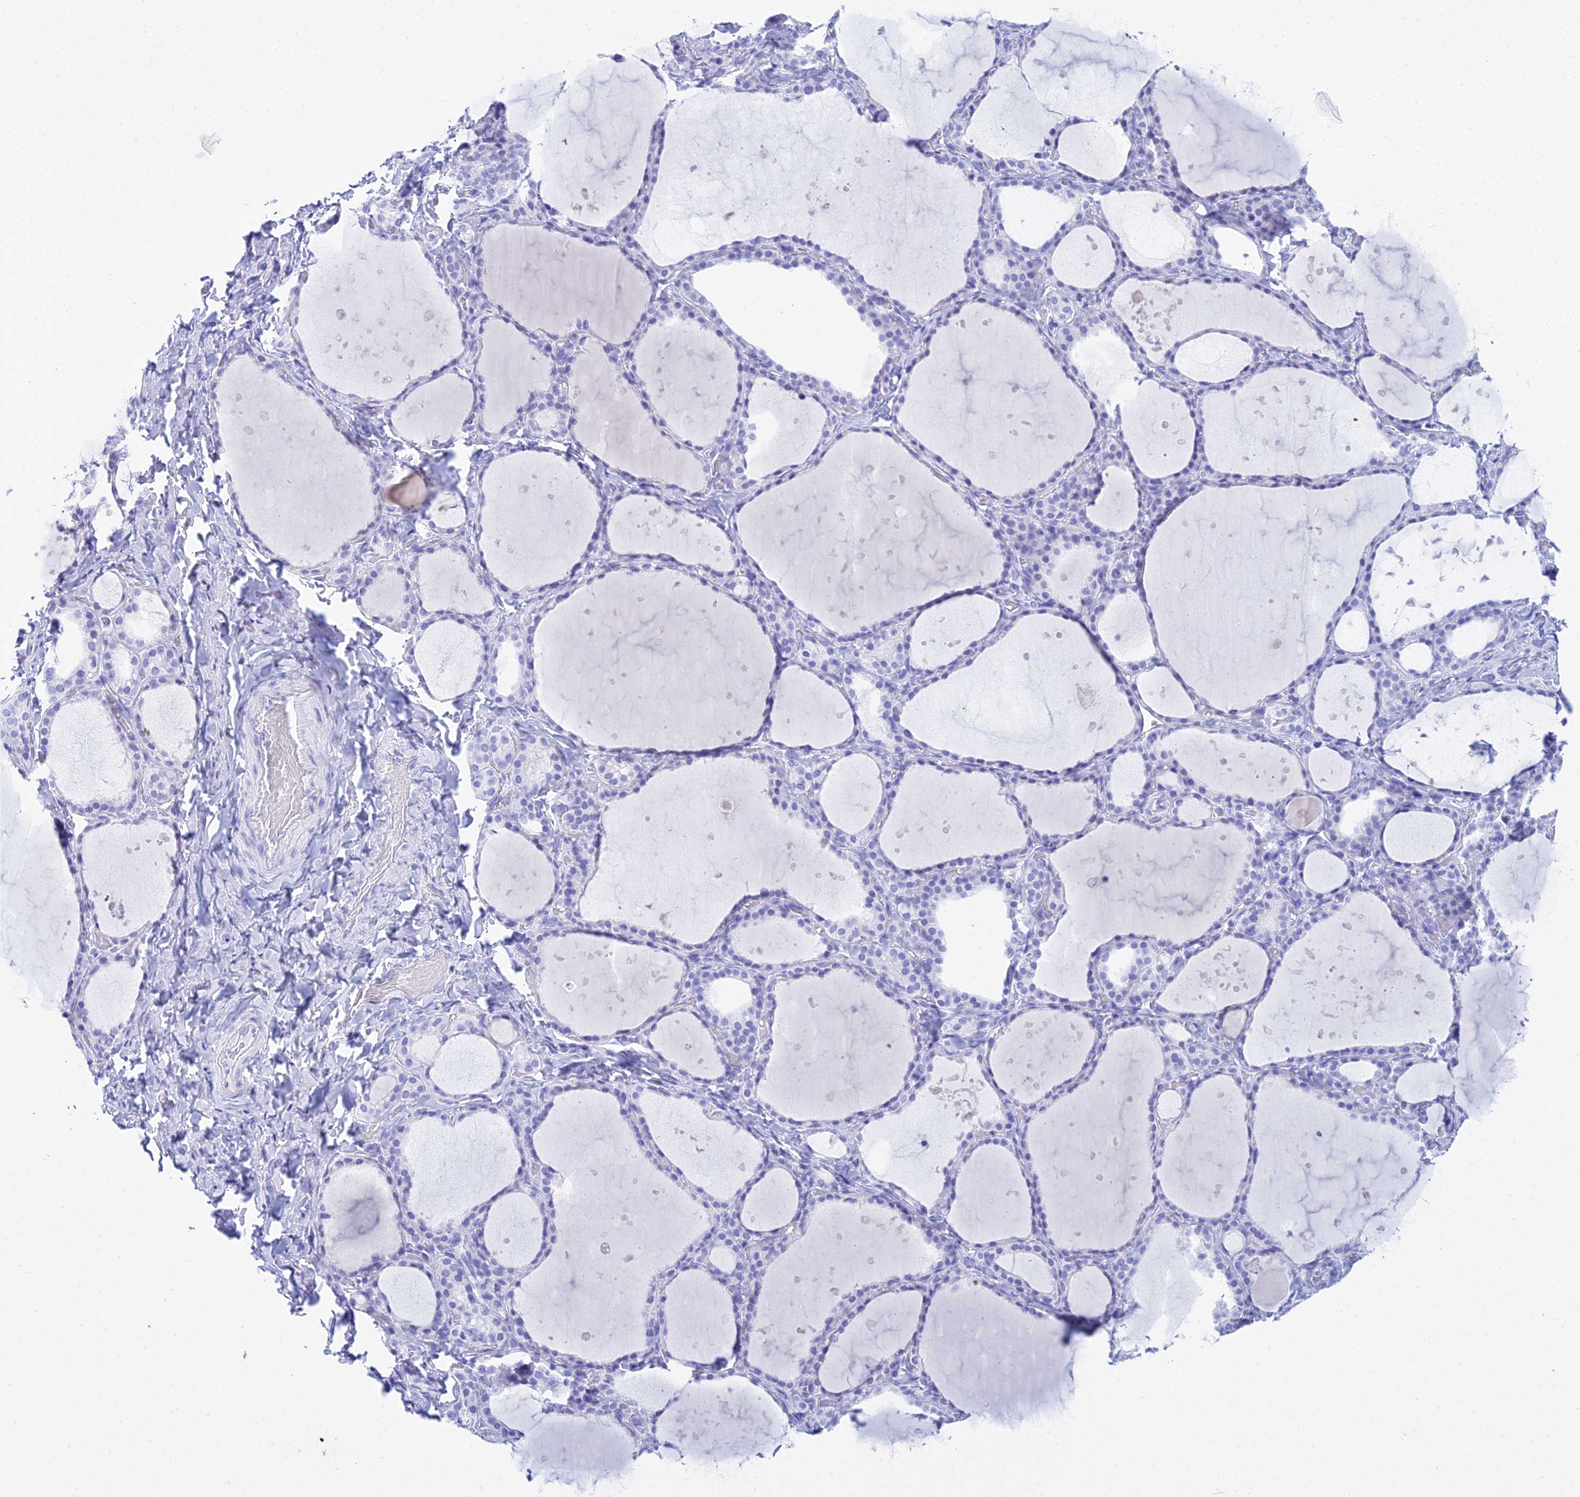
{"staining": {"intensity": "negative", "quantity": "none", "location": "none"}, "tissue": "thyroid gland", "cell_type": "Glandular cells", "image_type": "normal", "snomed": [{"axis": "morphology", "description": "Normal tissue, NOS"}, {"axis": "topography", "description": "Thyroid gland"}], "caption": "DAB immunohistochemical staining of normal human thyroid gland reveals no significant staining in glandular cells. (DAB (3,3'-diaminobenzidine) IHC, high magnification).", "gene": "PATE4", "patient": {"sex": "female", "age": 44}}